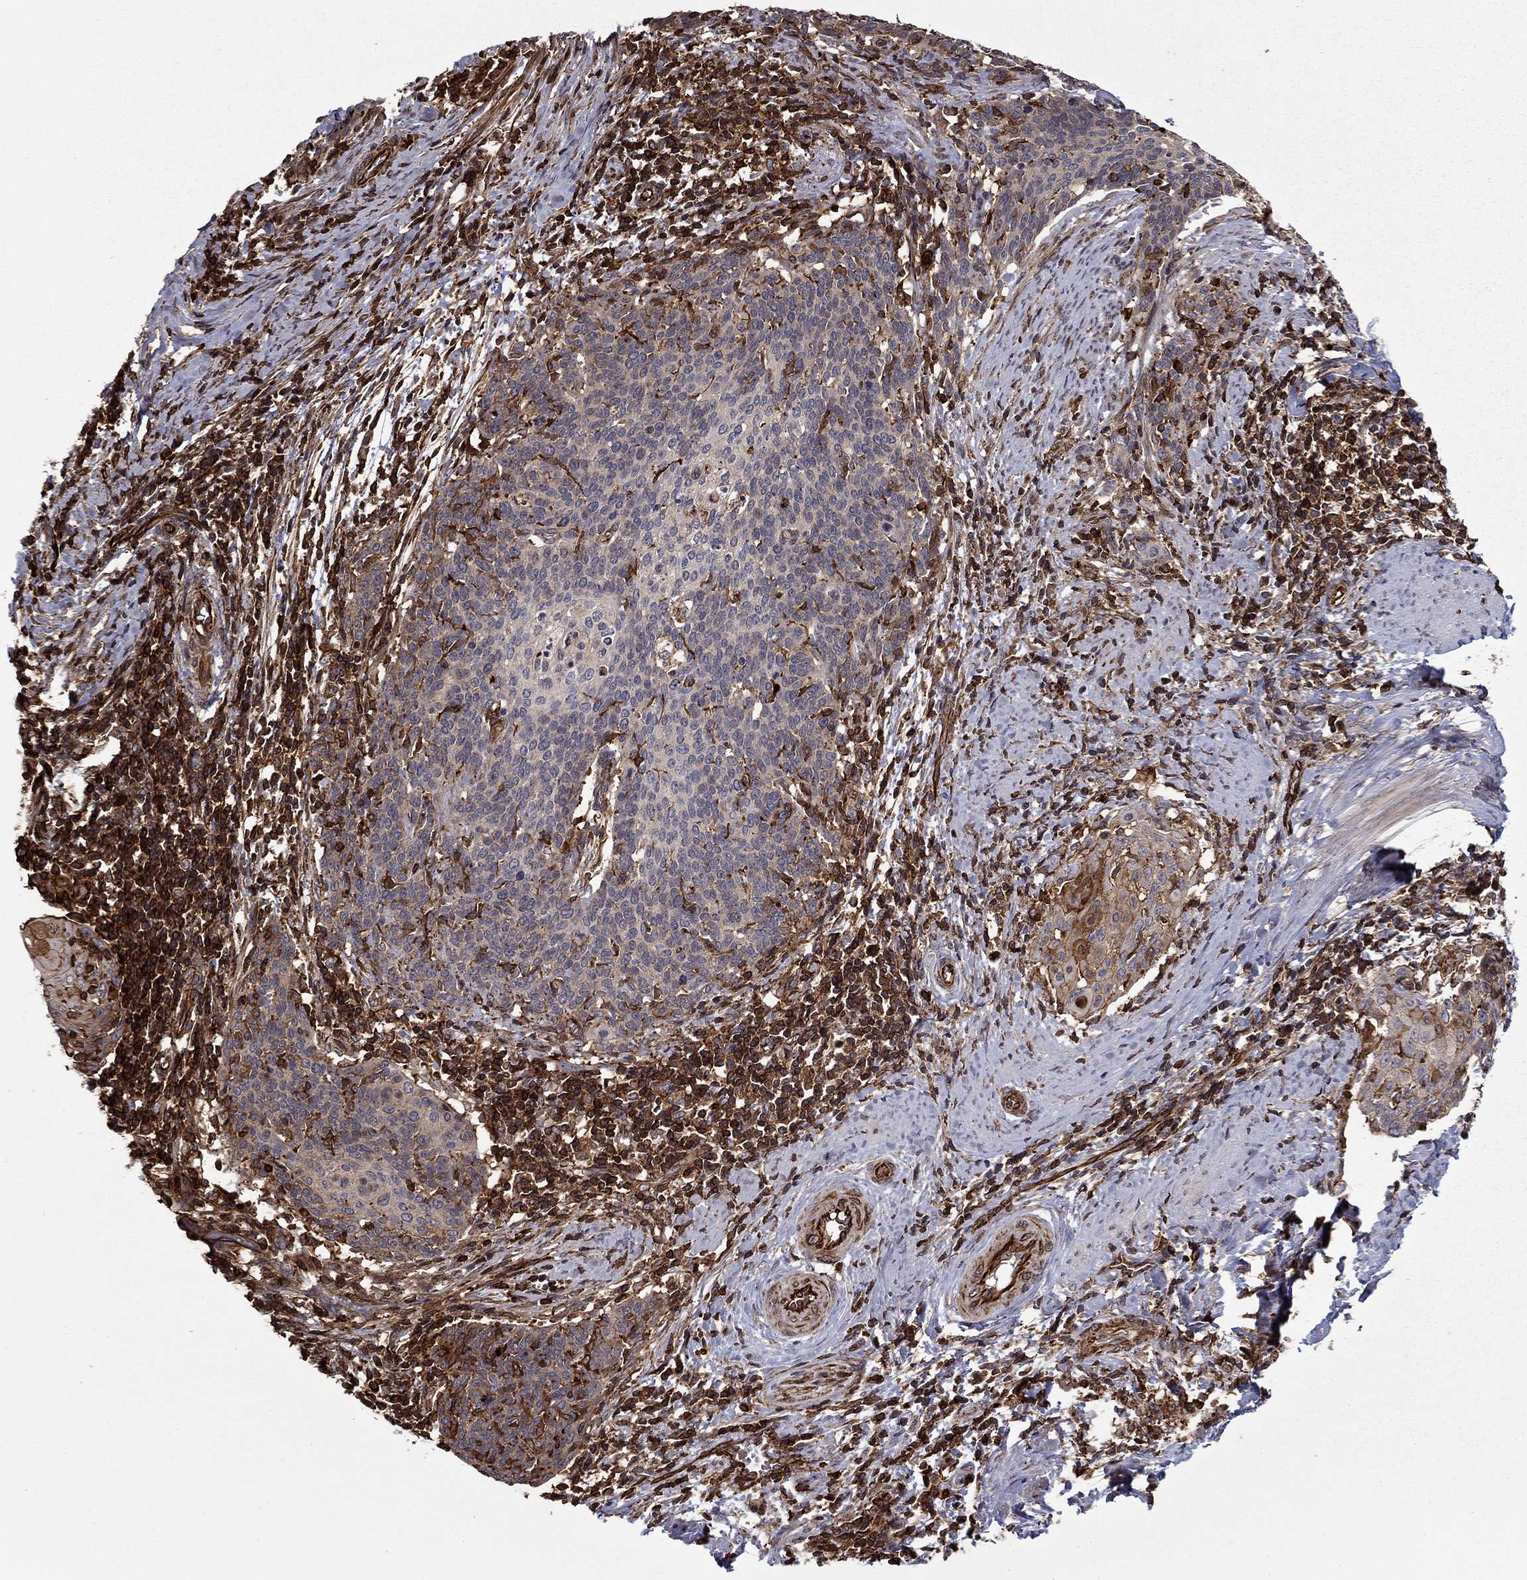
{"staining": {"intensity": "negative", "quantity": "none", "location": "none"}, "tissue": "cervical cancer", "cell_type": "Tumor cells", "image_type": "cancer", "snomed": [{"axis": "morphology", "description": "Squamous cell carcinoma, NOS"}, {"axis": "topography", "description": "Cervix"}], "caption": "This image is of cervical squamous cell carcinoma stained with immunohistochemistry (IHC) to label a protein in brown with the nuclei are counter-stained blue. There is no positivity in tumor cells.", "gene": "ADM", "patient": {"sex": "female", "age": 39}}